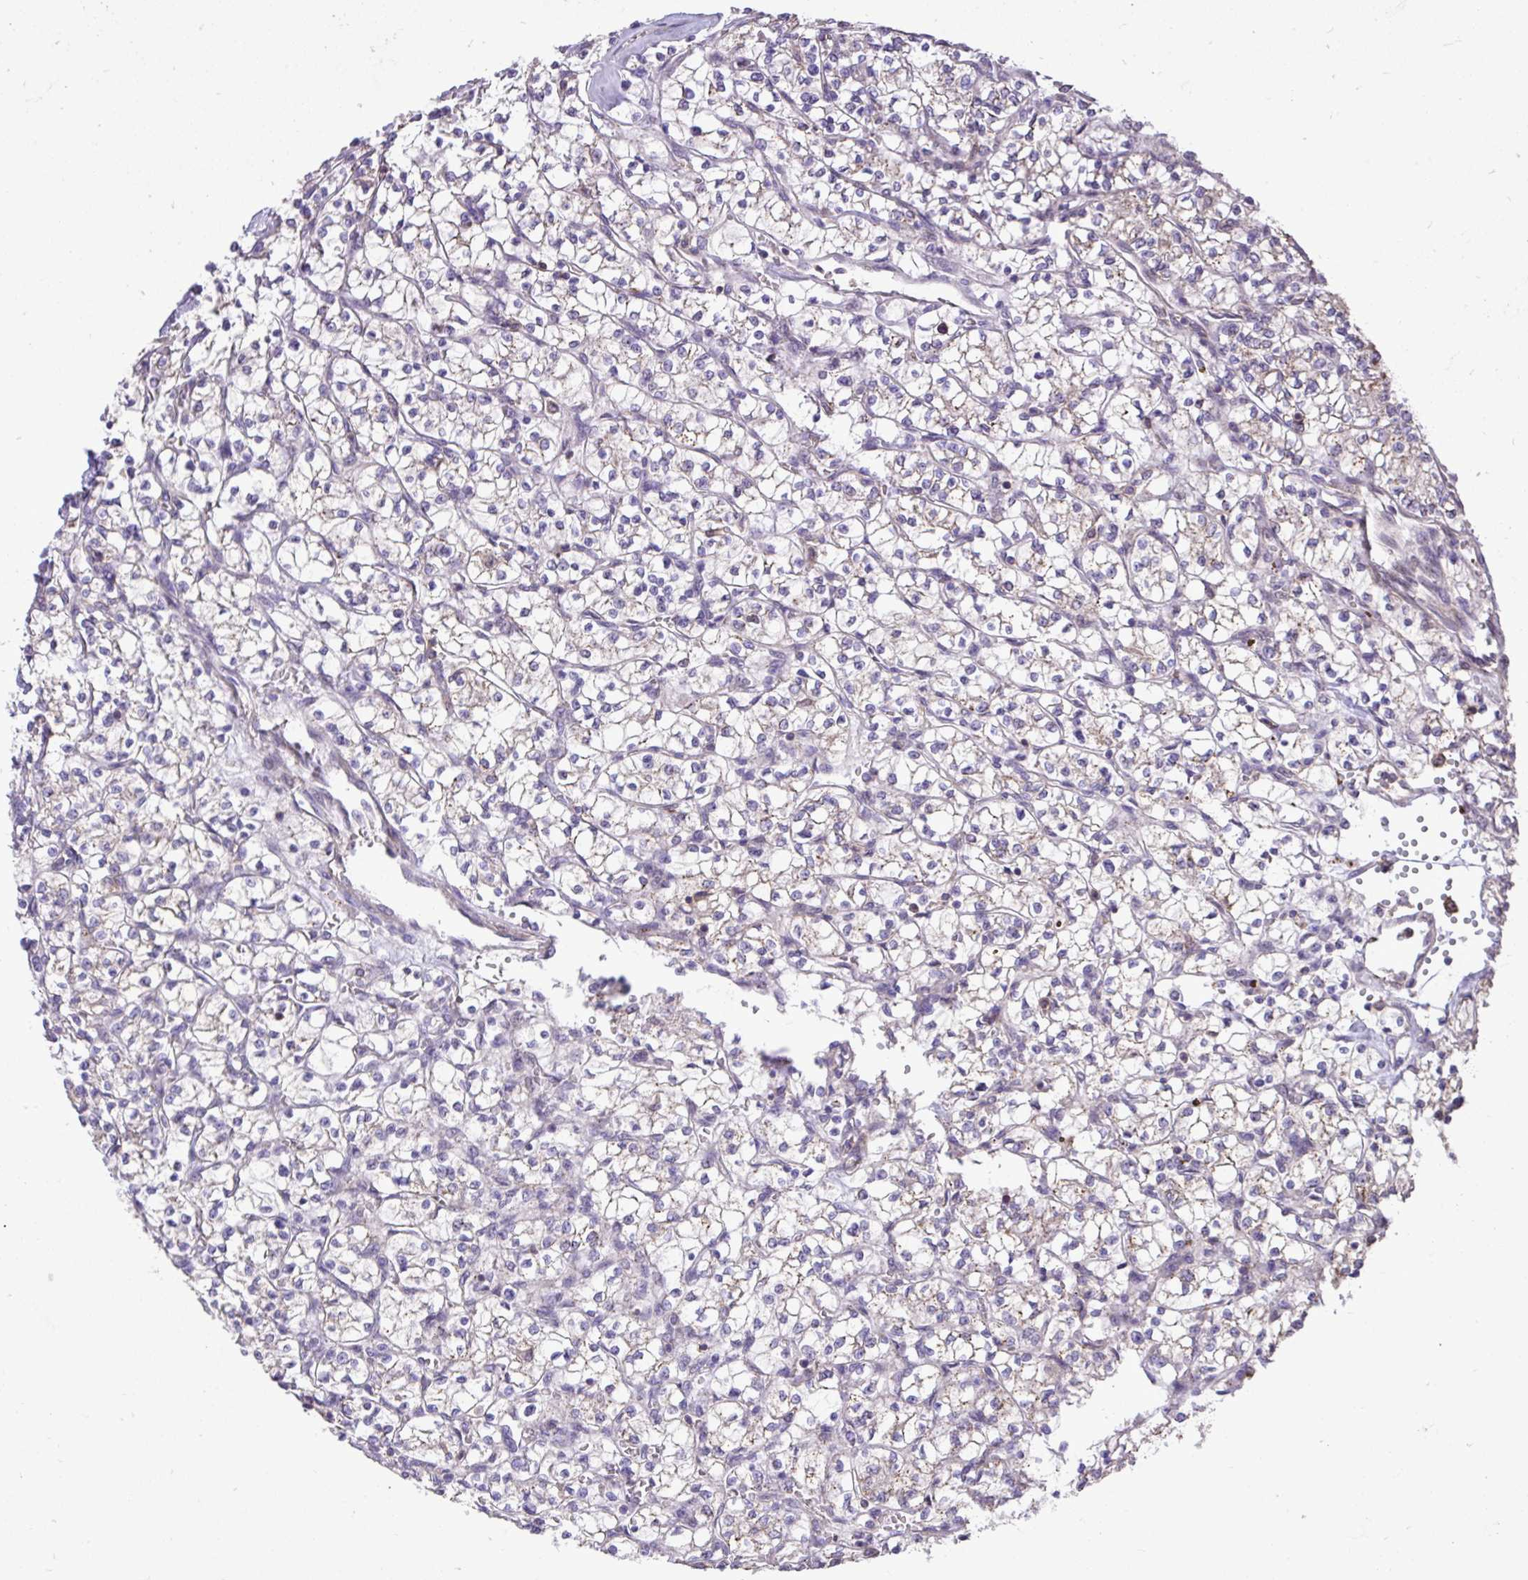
{"staining": {"intensity": "negative", "quantity": "none", "location": "none"}, "tissue": "renal cancer", "cell_type": "Tumor cells", "image_type": "cancer", "snomed": [{"axis": "morphology", "description": "Adenocarcinoma, NOS"}, {"axis": "topography", "description": "Kidney"}], "caption": "Human renal cancer (adenocarcinoma) stained for a protein using immunohistochemistry (IHC) exhibits no expression in tumor cells.", "gene": "IGFL2", "patient": {"sex": "female", "age": 64}}